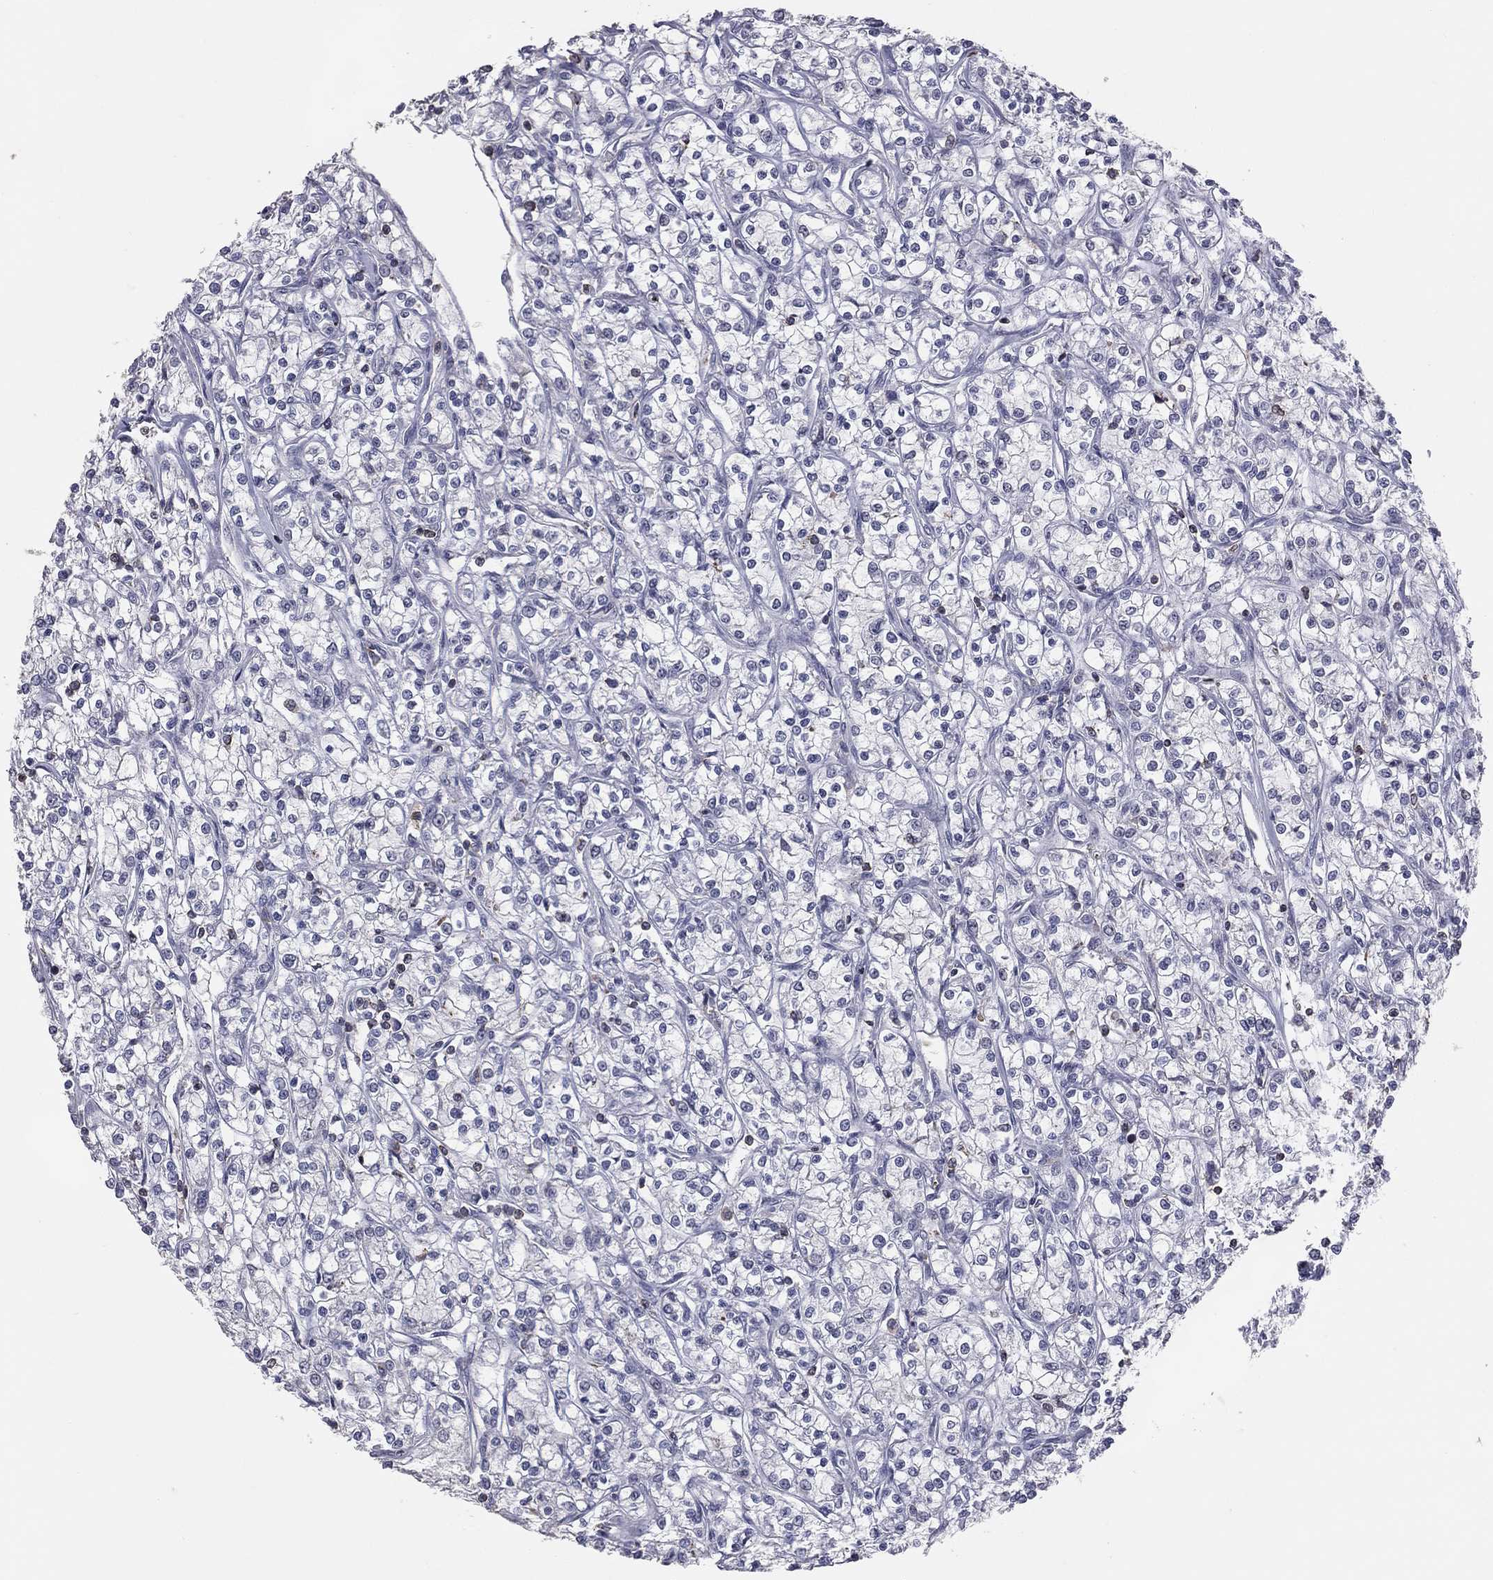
{"staining": {"intensity": "negative", "quantity": "none", "location": "none"}, "tissue": "renal cancer", "cell_type": "Tumor cells", "image_type": "cancer", "snomed": [{"axis": "morphology", "description": "Adenocarcinoma, NOS"}, {"axis": "topography", "description": "Kidney"}], "caption": "The image reveals no staining of tumor cells in renal cancer.", "gene": "PSTPIP1", "patient": {"sex": "female", "age": 59}}